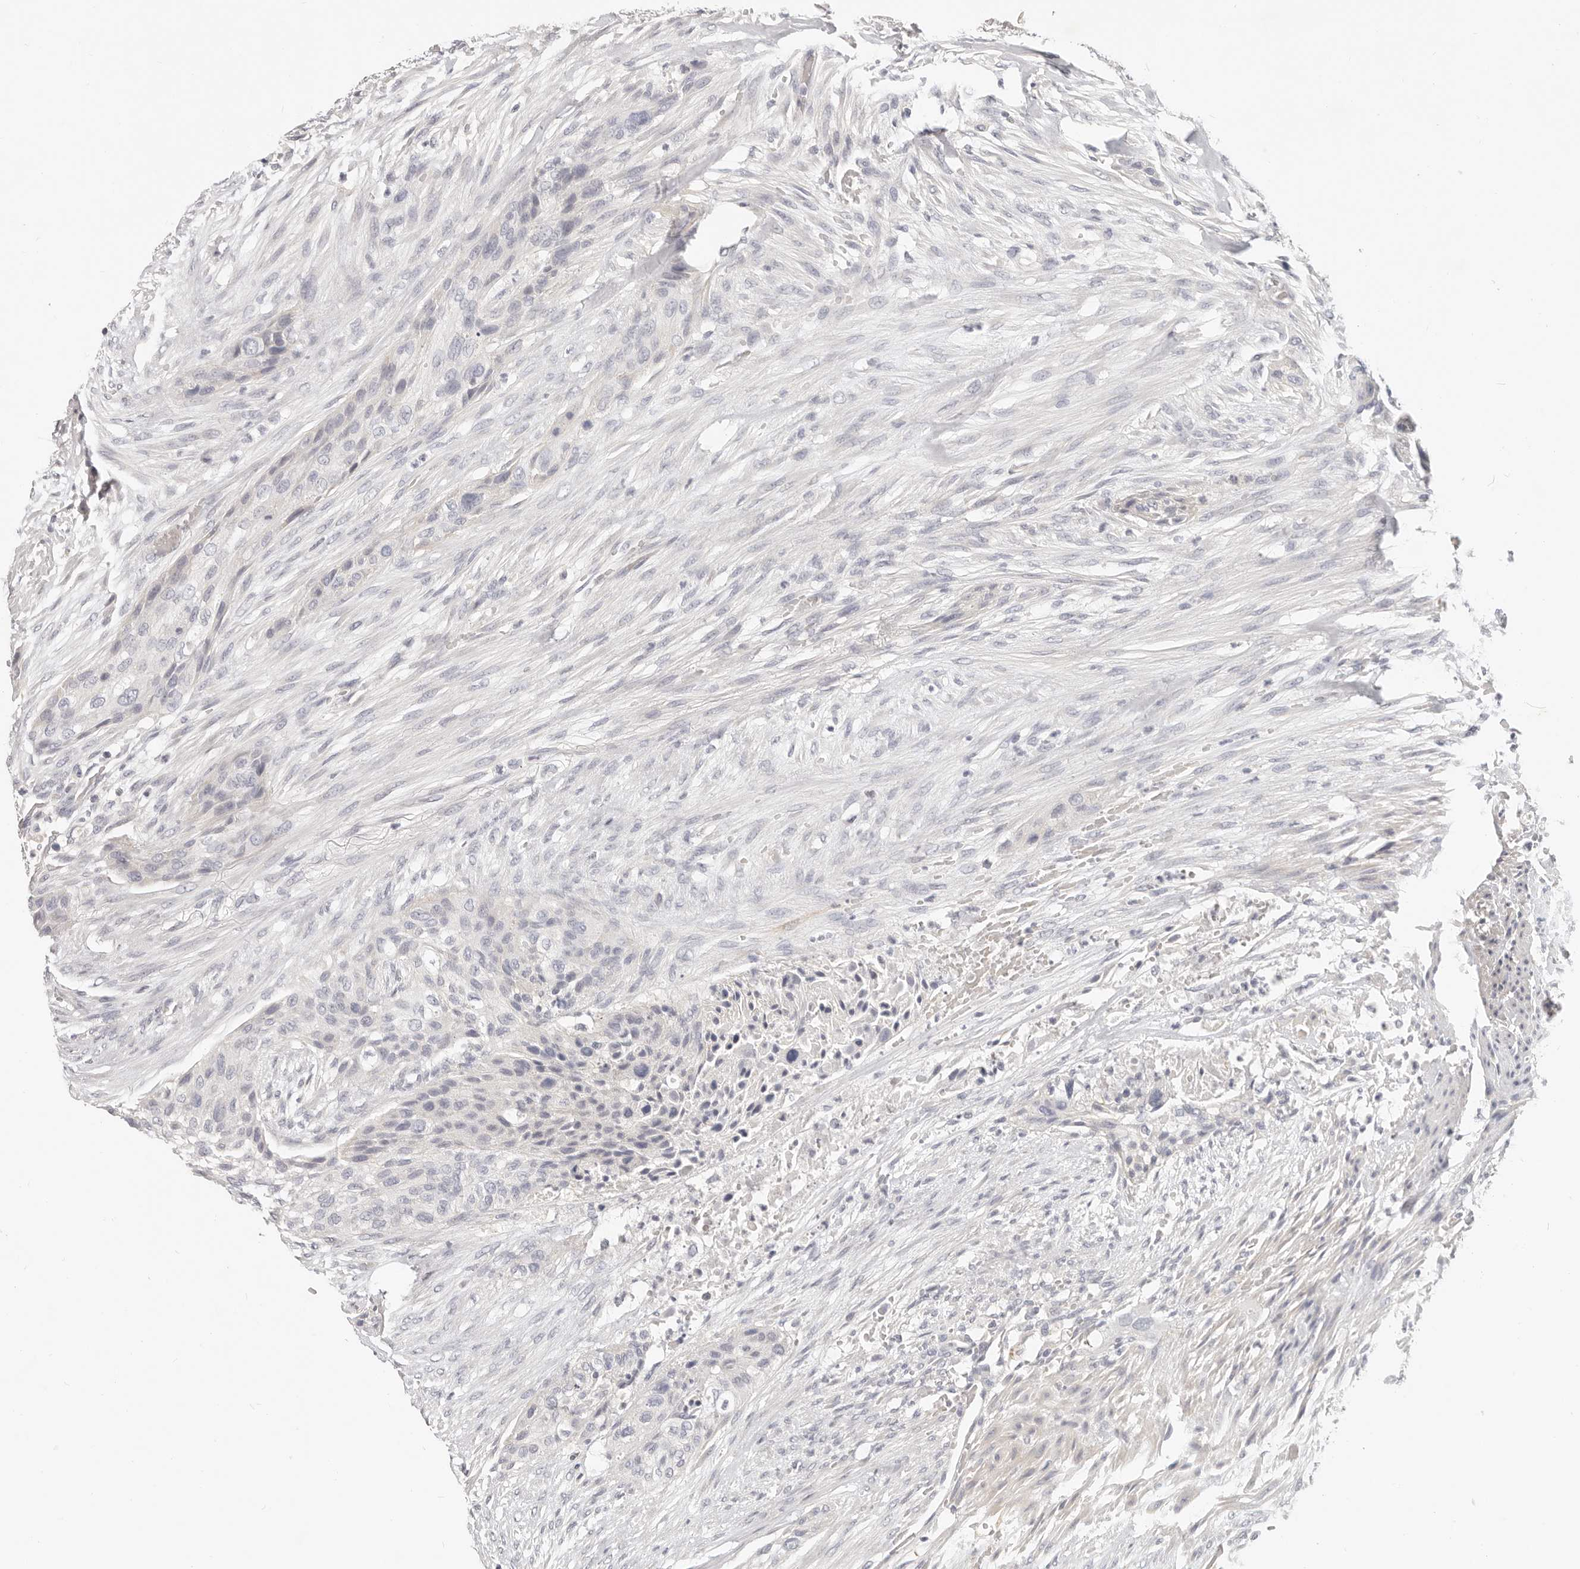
{"staining": {"intensity": "negative", "quantity": "none", "location": "none"}, "tissue": "urothelial cancer", "cell_type": "Tumor cells", "image_type": "cancer", "snomed": [{"axis": "morphology", "description": "Urothelial carcinoma, High grade"}, {"axis": "topography", "description": "Urinary bladder"}], "caption": "High power microscopy histopathology image of an immunohistochemistry (IHC) micrograph of urothelial carcinoma (high-grade), revealing no significant expression in tumor cells.", "gene": "TMEM63B", "patient": {"sex": "male", "age": 35}}